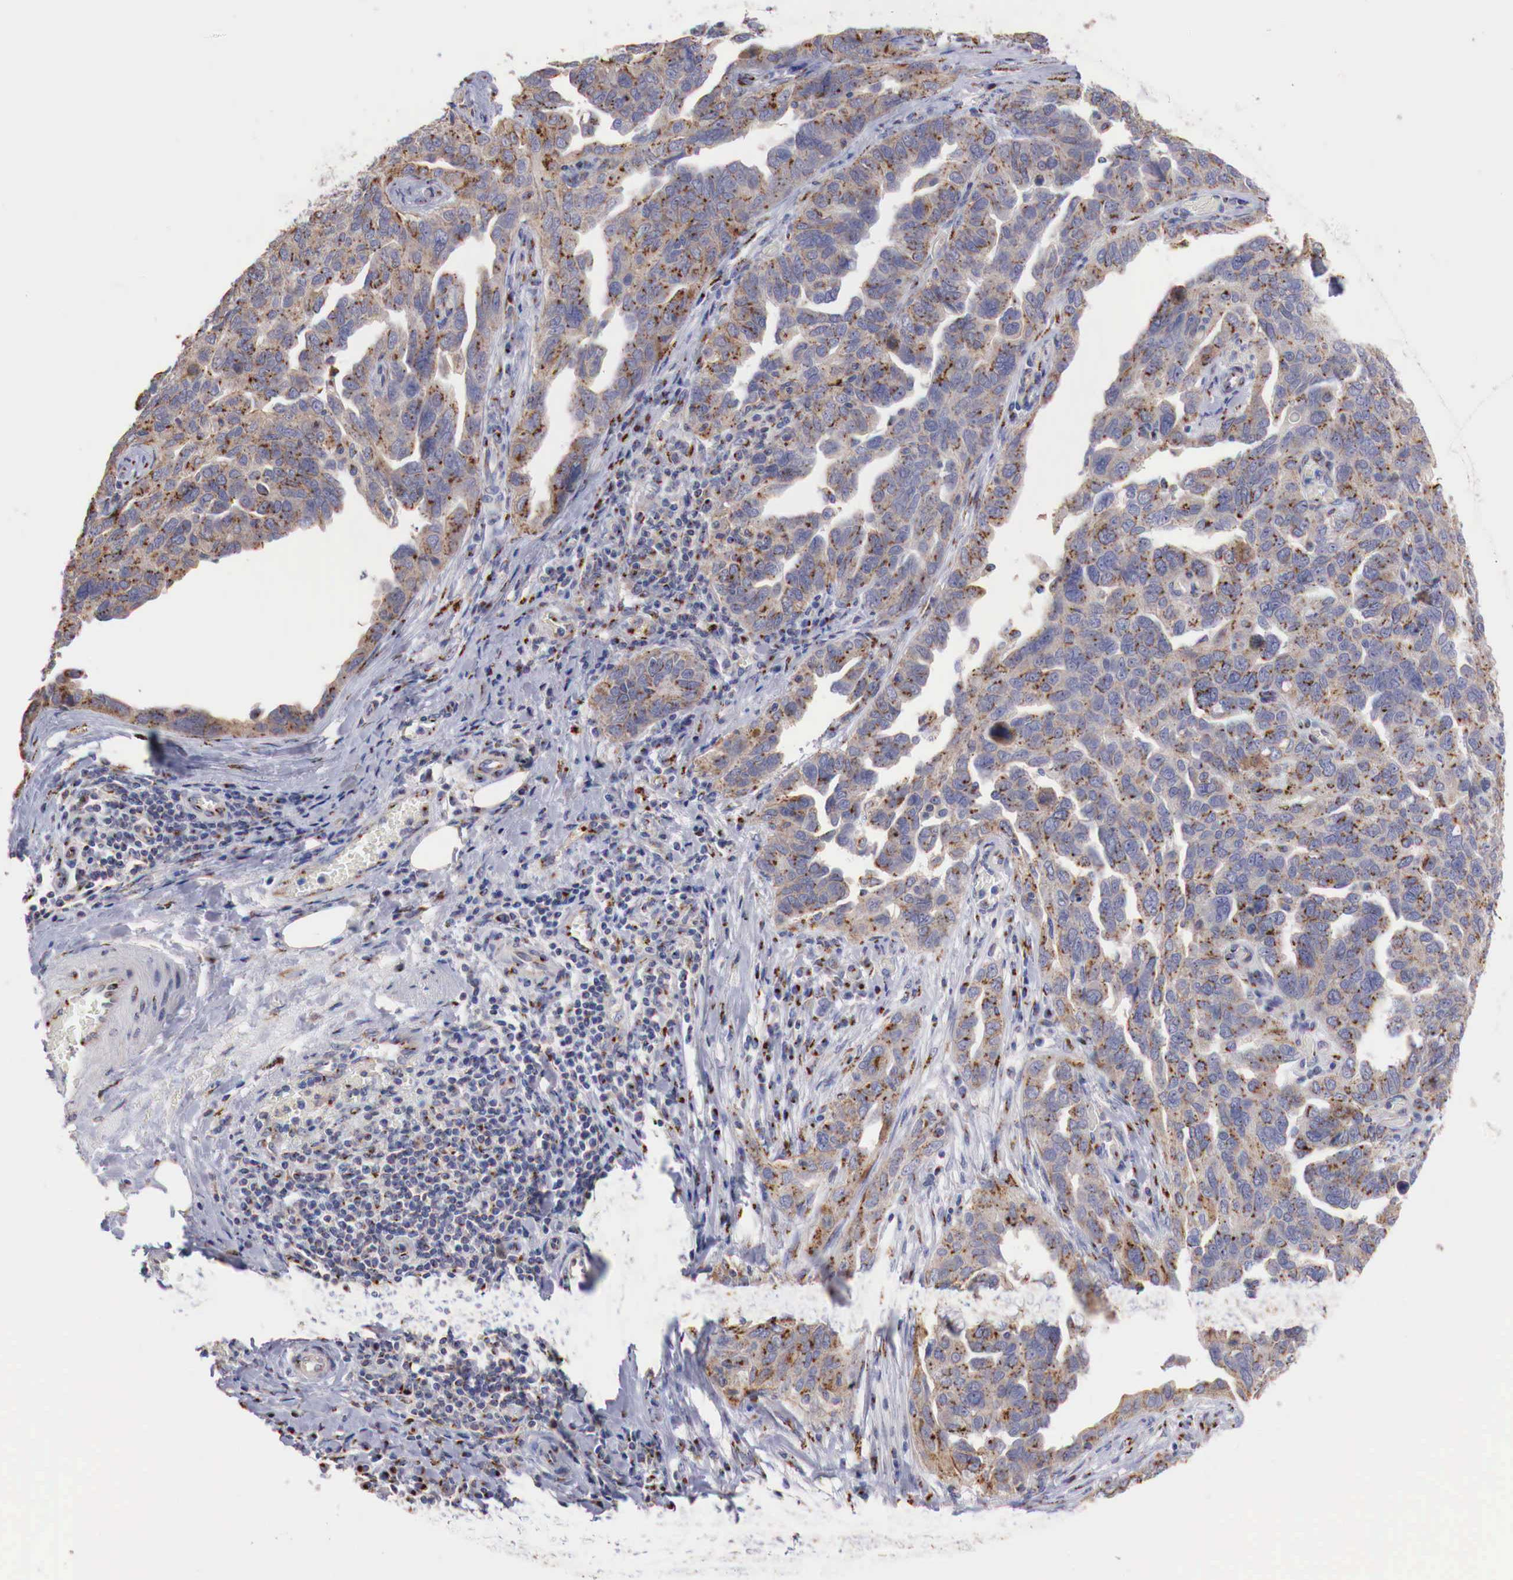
{"staining": {"intensity": "moderate", "quantity": ">75%", "location": "cytoplasmic/membranous"}, "tissue": "ovarian cancer", "cell_type": "Tumor cells", "image_type": "cancer", "snomed": [{"axis": "morphology", "description": "Cystadenocarcinoma, serous, NOS"}, {"axis": "topography", "description": "Ovary"}], "caption": "Immunohistochemical staining of ovarian serous cystadenocarcinoma shows medium levels of moderate cytoplasmic/membranous protein expression in about >75% of tumor cells.", "gene": "SYAP1", "patient": {"sex": "female", "age": 64}}